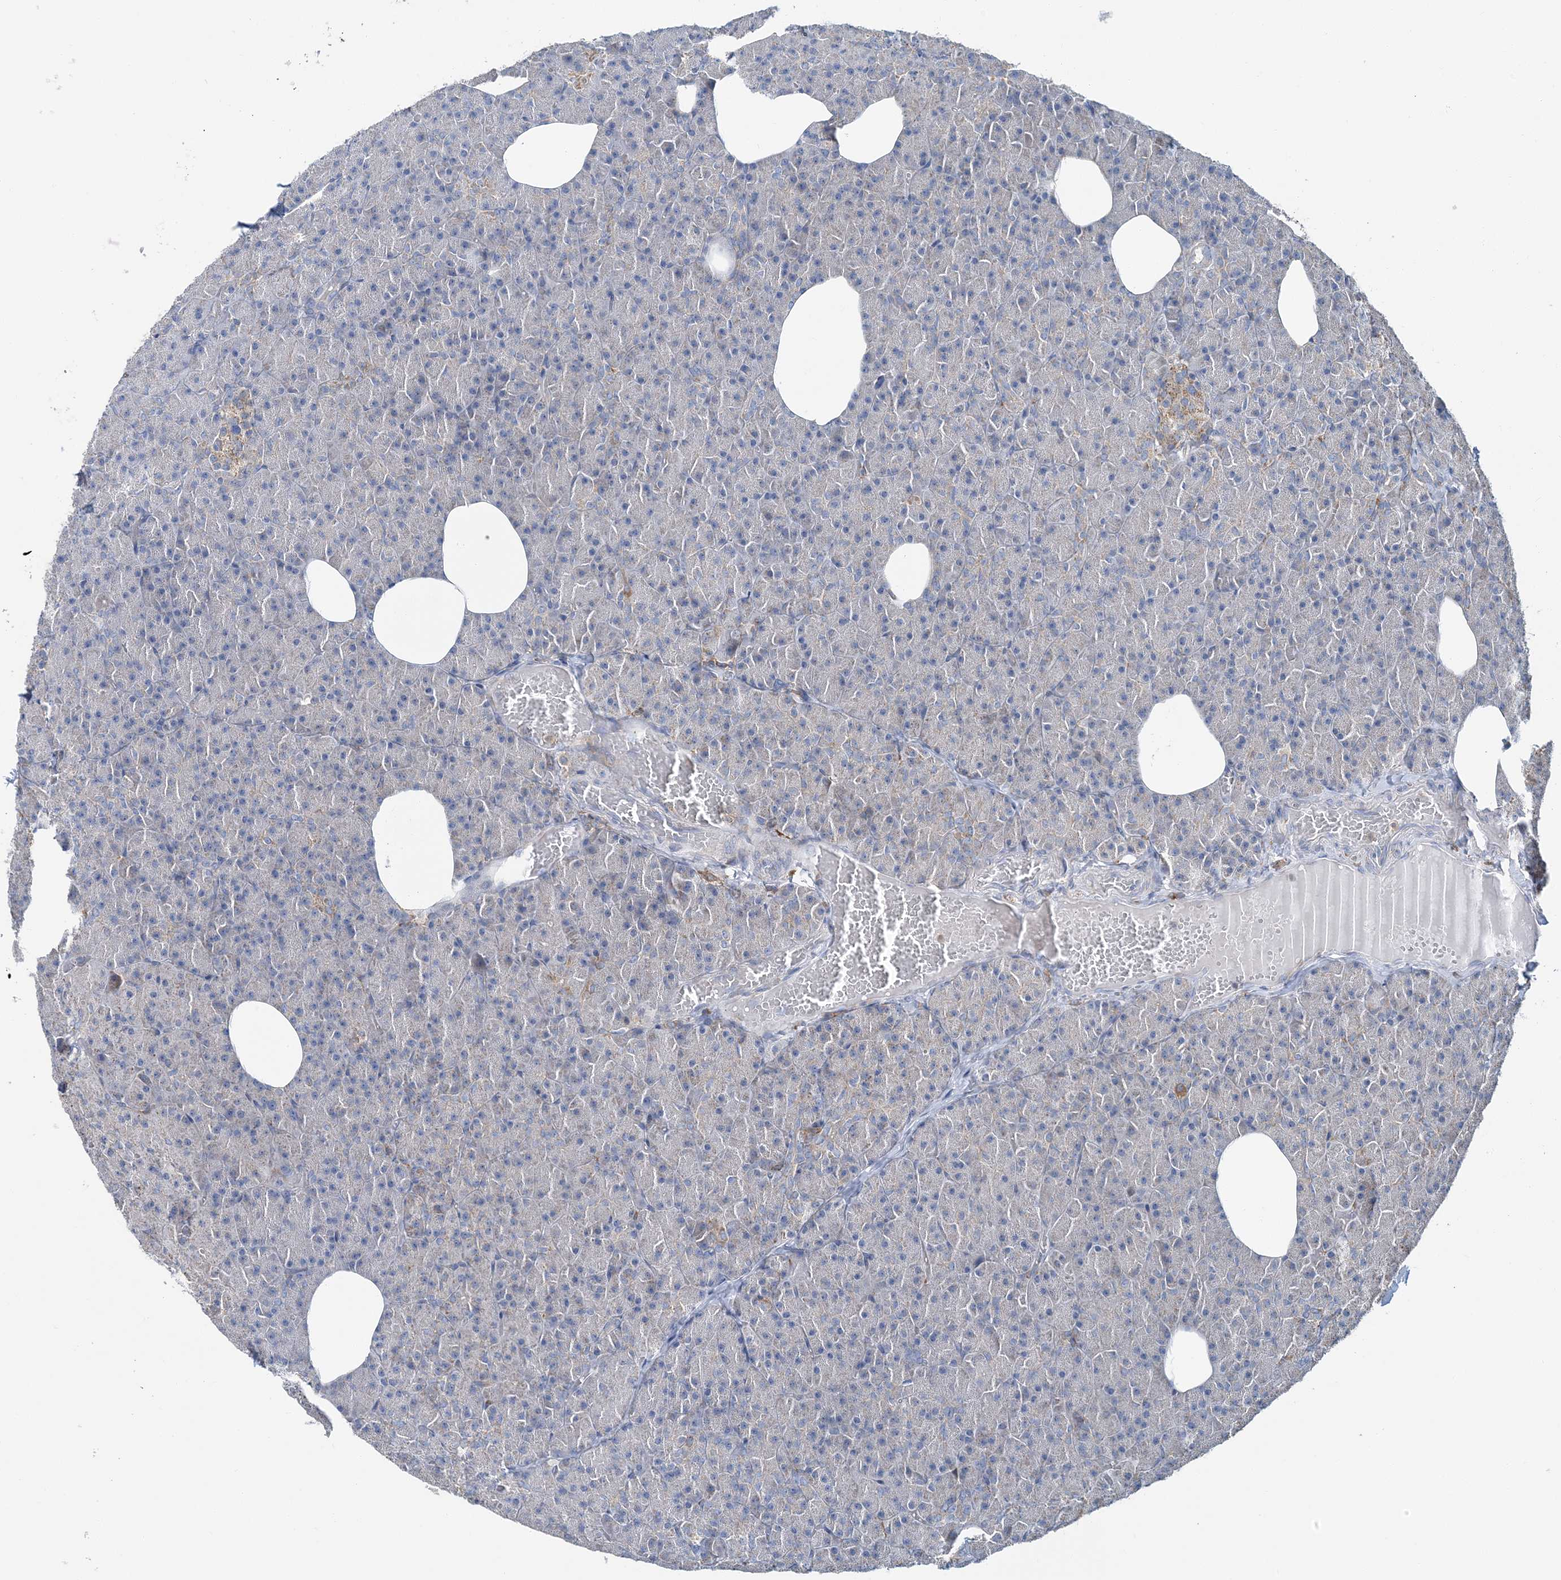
{"staining": {"intensity": "moderate", "quantity": "<25%", "location": "cytoplasmic/membranous"}, "tissue": "pancreas", "cell_type": "Exocrine glandular cells", "image_type": "normal", "snomed": [{"axis": "morphology", "description": "Normal tissue, NOS"}, {"axis": "morphology", "description": "Carcinoid, malignant, NOS"}, {"axis": "topography", "description": "Pancreas"}], "caption": "Moderate cytoplasmic/membranous positivity for a protein is seen in about <25% of exocrine glandular cells of benign pancreas using IHC.", "gene": "TMLHE", "patient": {"sex": "female", "age": 35}}